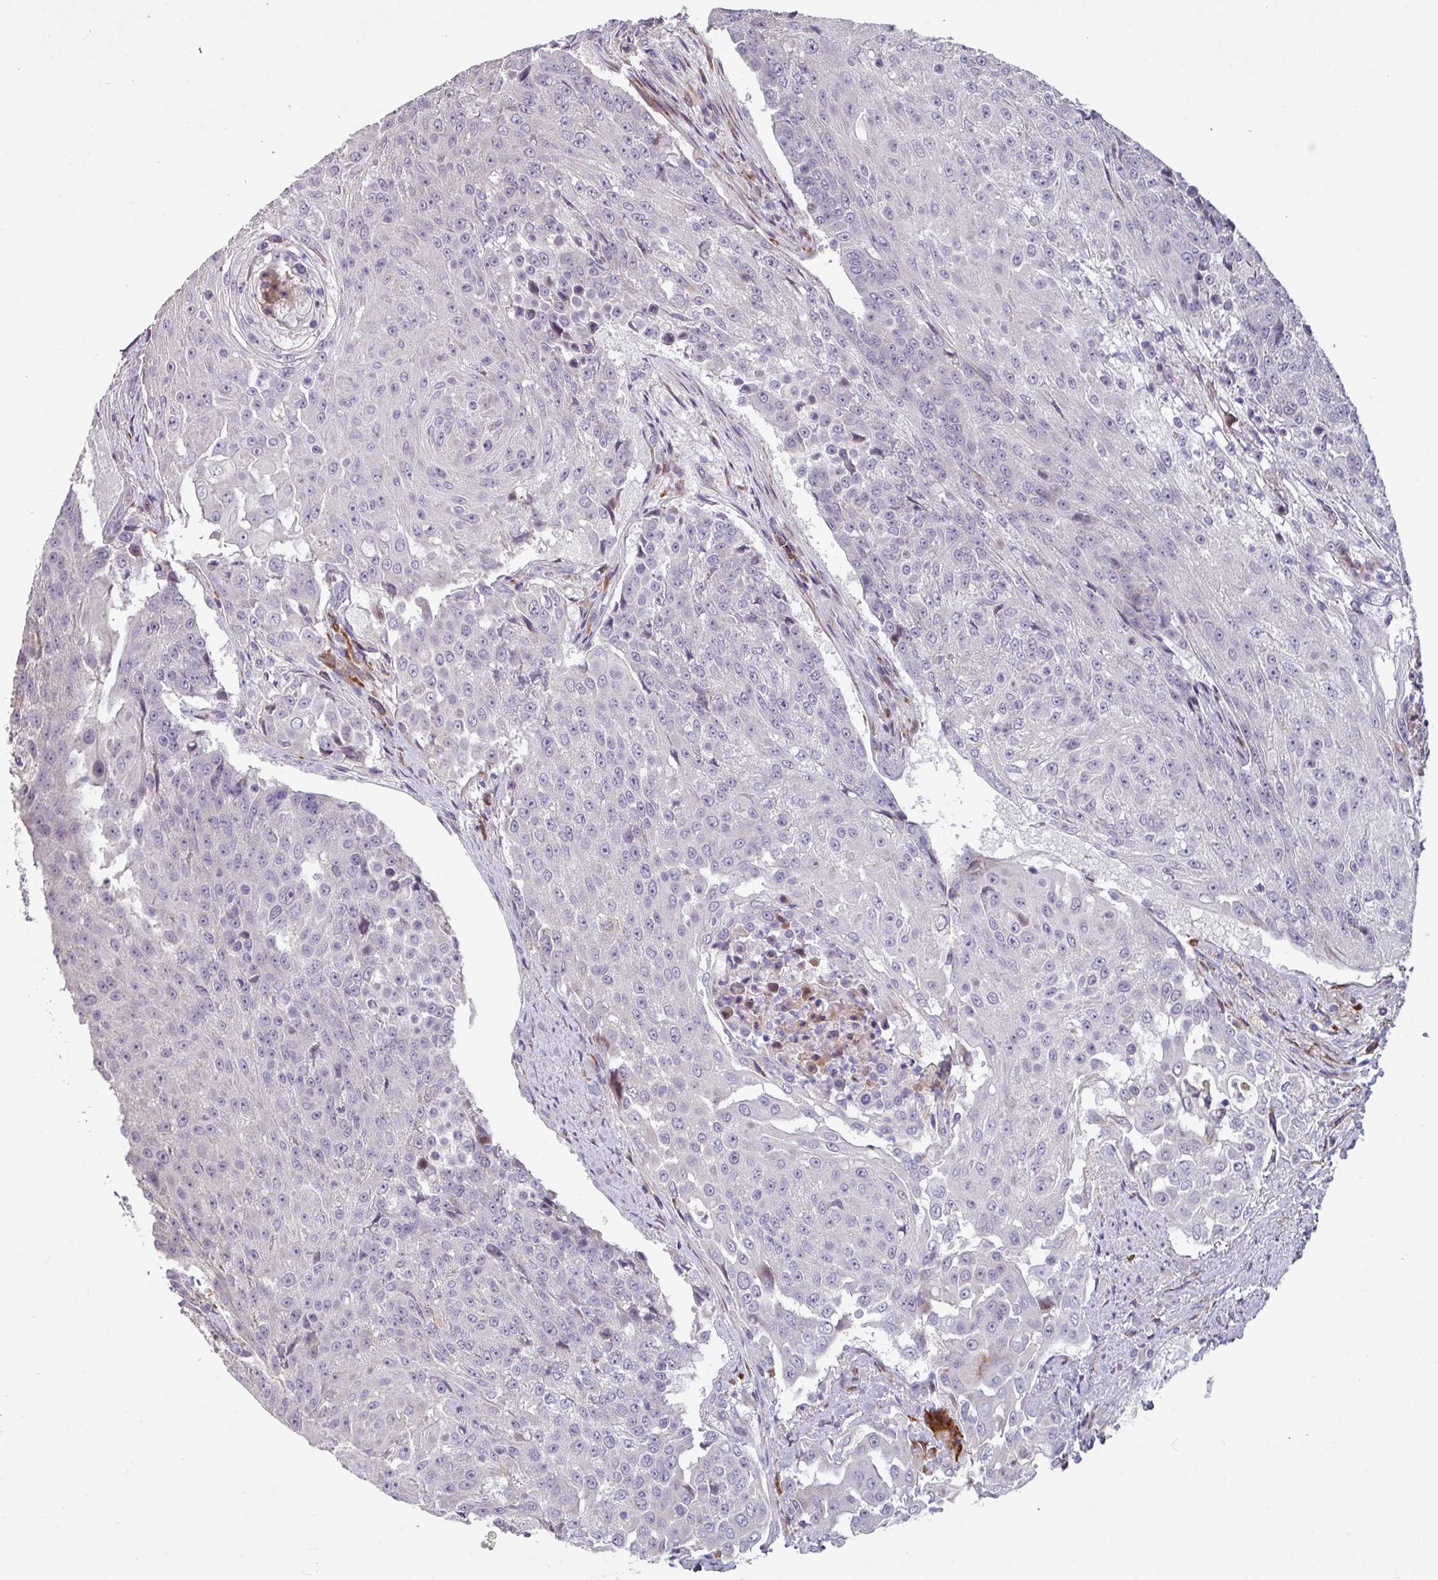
{"staining": {"intensity": "negative", "quantity": "none", "location": "none"}, "tissue": "urothelial cancer", "cell_type": "Tumor cells", "image_type": "cancer", "snomed": [{"axis": "morphology", "description": "Urothelial carcinoma, High grade"}, {"axis": "topography", "description": "Urinary bladder"}], "caption": "Immunohistochemistry image of neoplastic tissue: urothelial cancer stained with DAB (3,3'-diaminobenzidine) exhibits no significant protein positivity in tumor cells.", "gene": "KLHL3", "patient": {"sex": "female", "age": 63}}